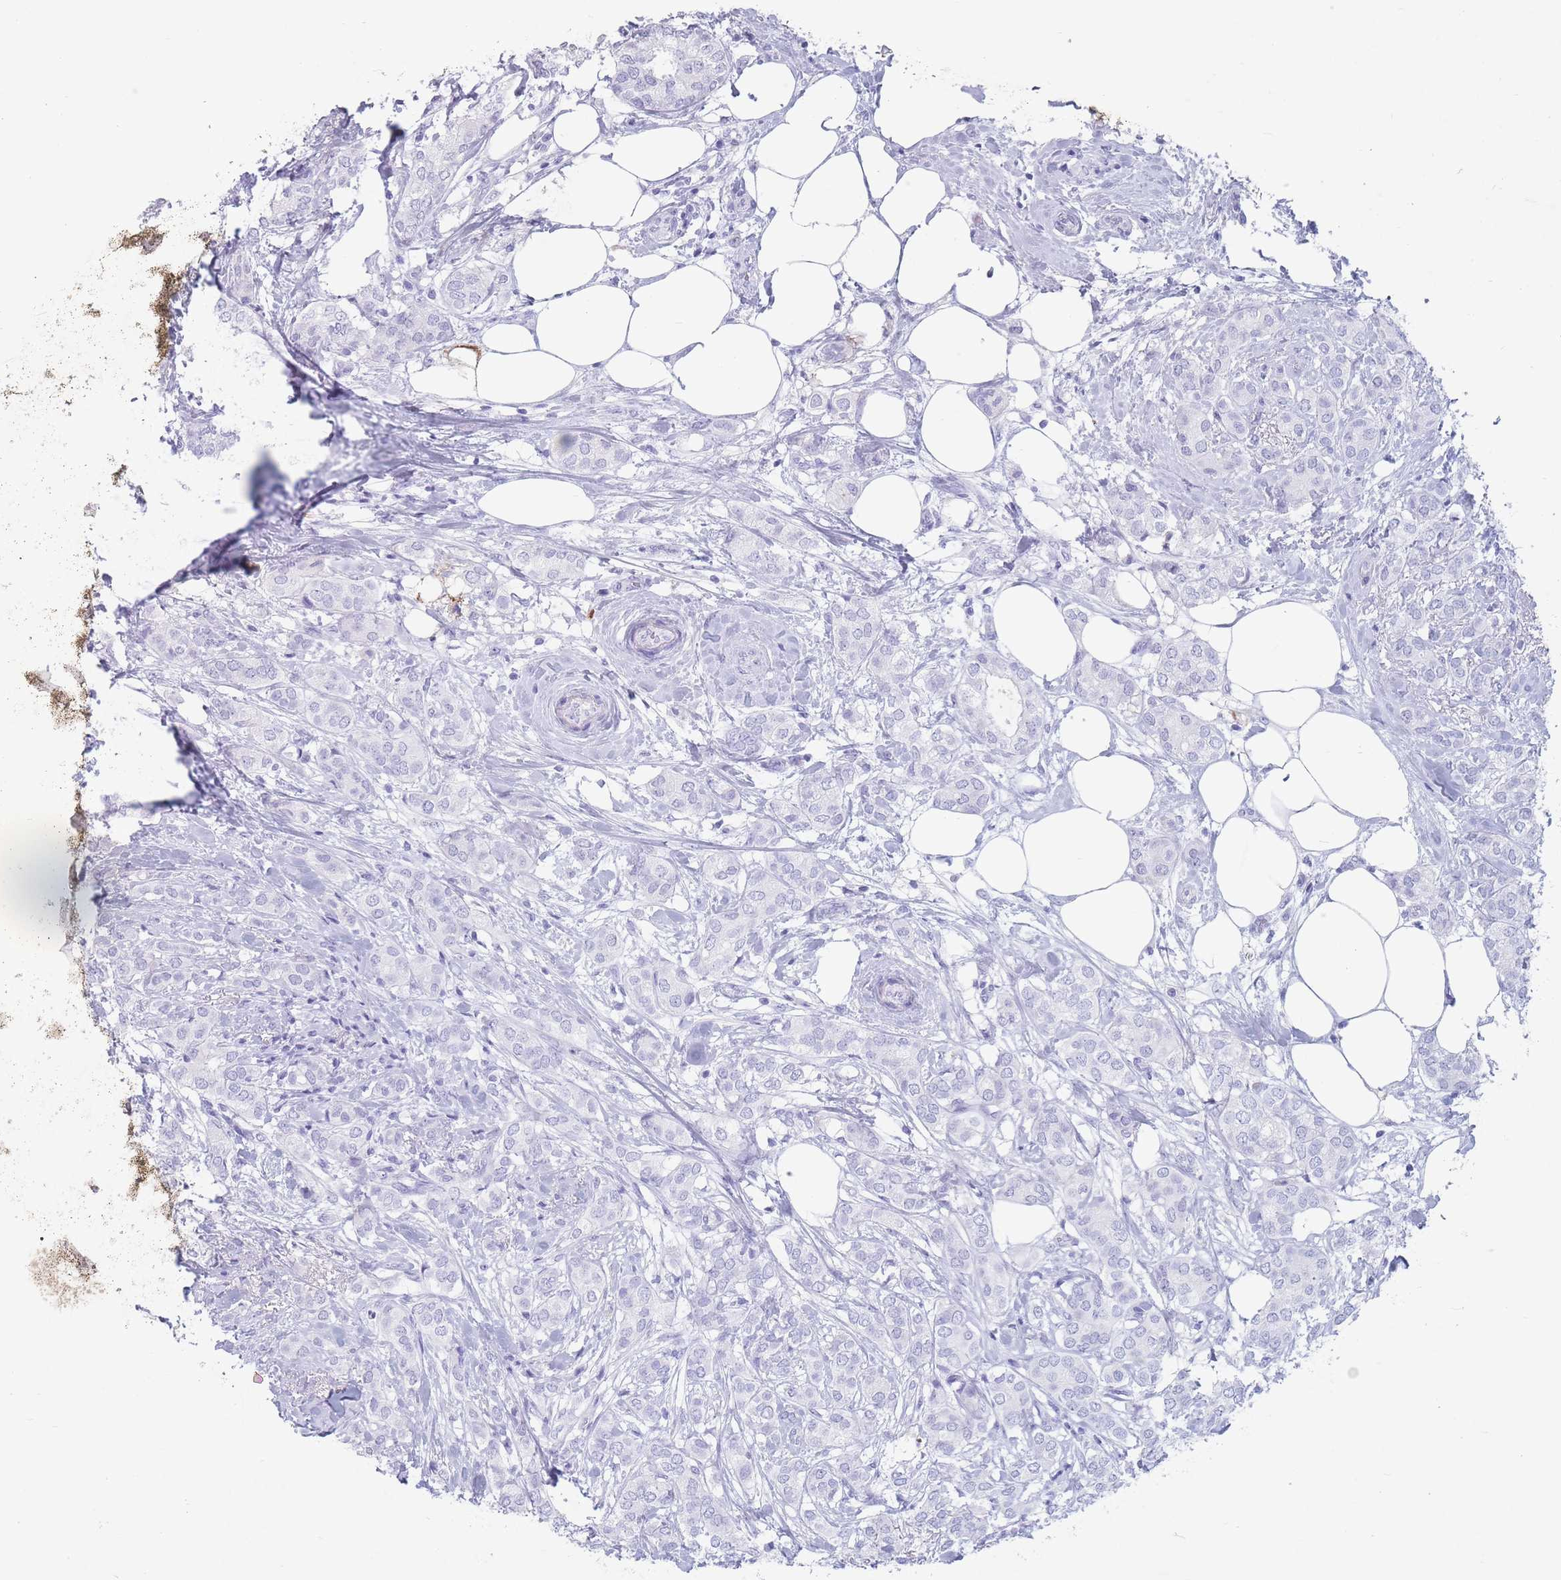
{"staining": {"intensity": "negative", "quantity": "none", "location": "none"}, "tissue": "breast cancer", "cell_type": "Tumor cells", "image_type": "cancer", "snomed": [{"axis": "morphology", "description": "Duct carcinoma"}, {"axis": "topography", "description": "Breast"}], "caption": "Immunohistochemistry photomicrograph of human breast infiltrating ductal carcinoma stained for a protein (brown), which exhibits no staining in tumor cells.", "gene": "ST3GAL5", "patient": {"sex": "female", "age": 73}}